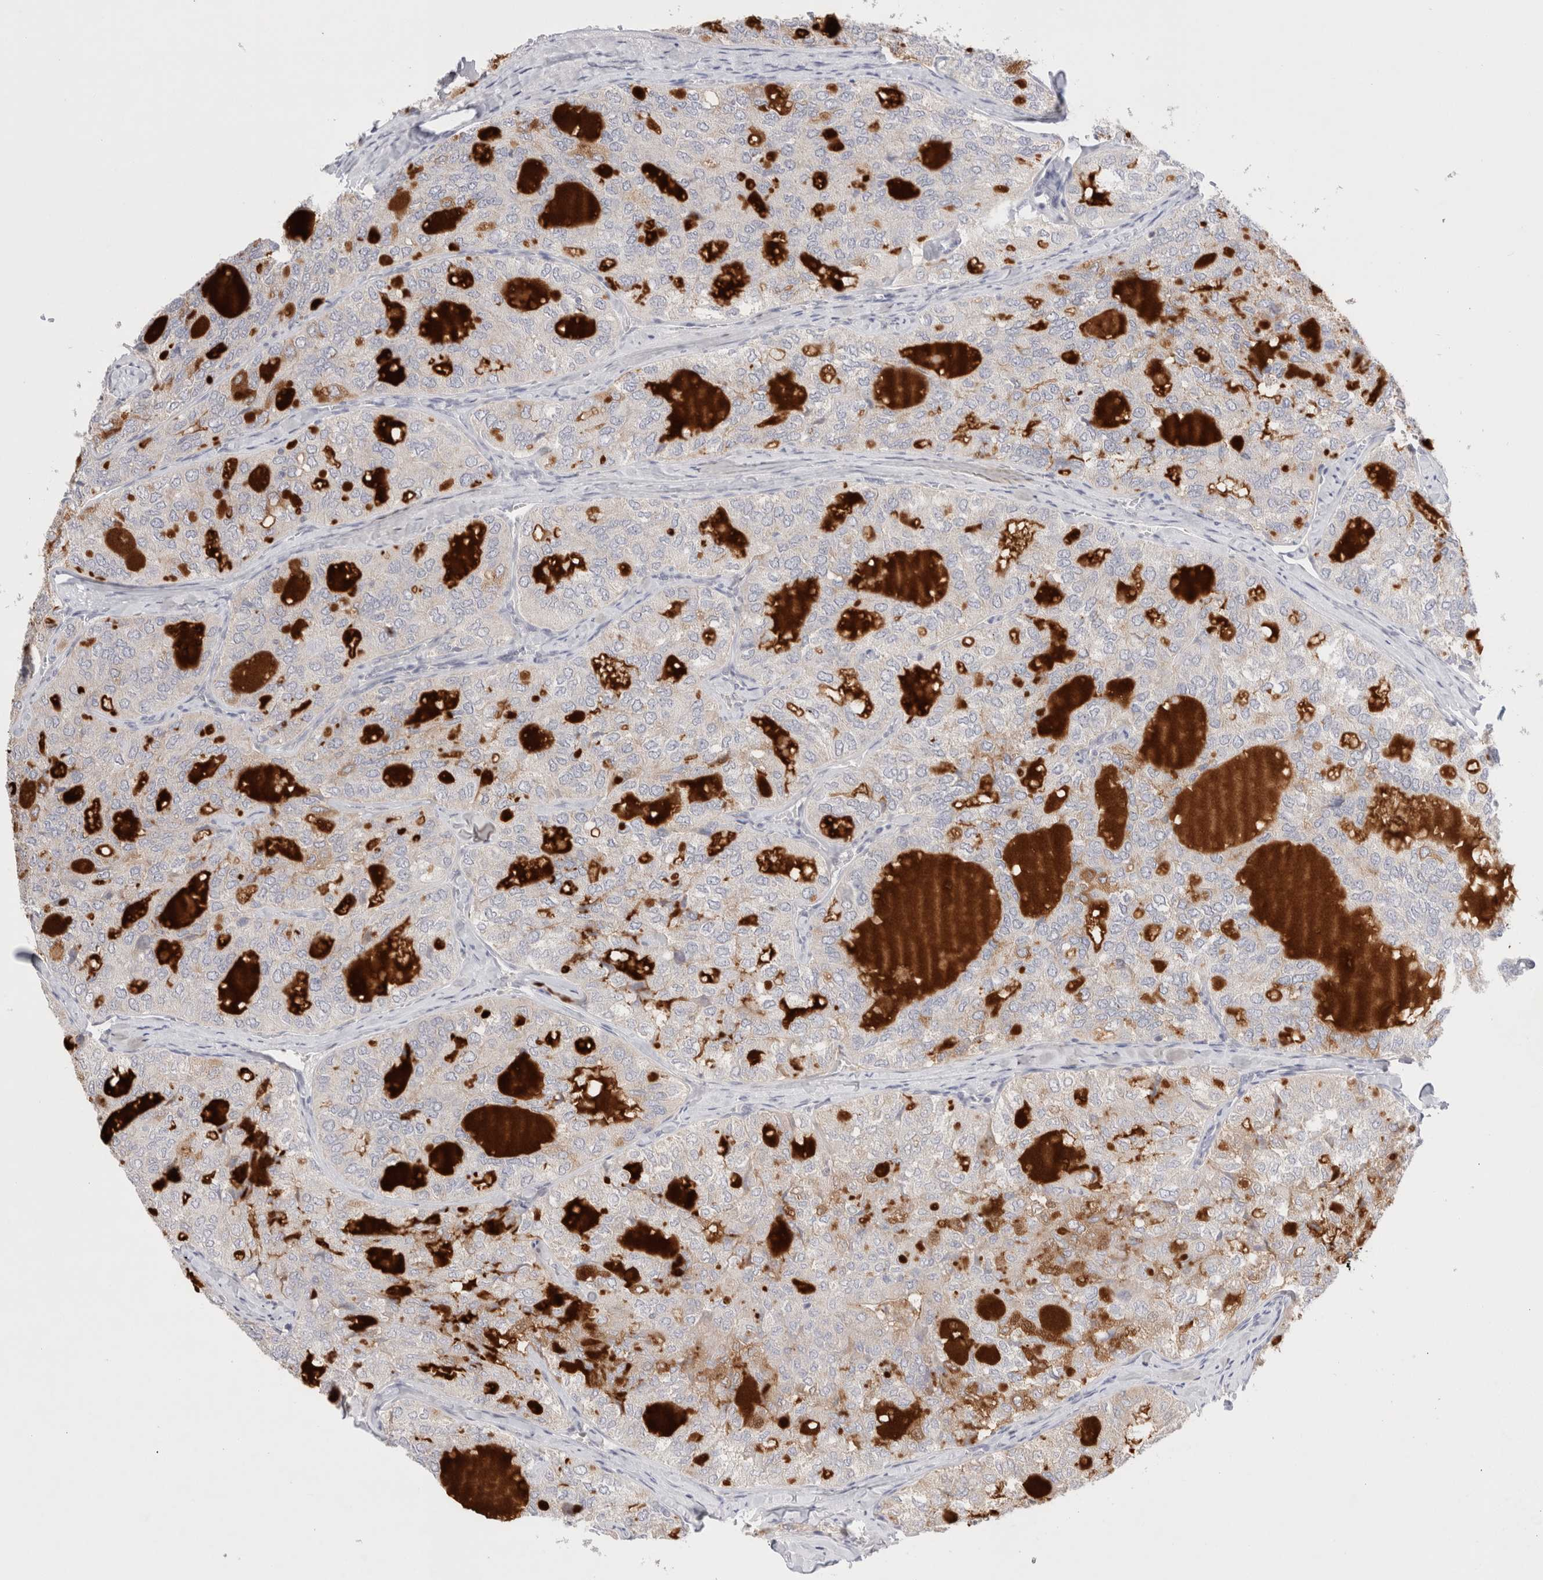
{"staining": {"intensity": "moderate", "quantity": "<25%", "location": "cytoplasmic/membranous"}, "tissue": "thyroid cancer", "cell_type": "Tumor cells", "image_type": "cancer", "snomed": [{"axis": "morphology", "description": "Follicular adenoma carcinoma, NOS"}, {"axis": "topography", "description": "Thyroid gland"}], "caption": "Human thyroid cancer stained with a protein marker exhibits moderate staining in tumor cells.", "gene": "SPATA20", "patient": {"sex": "male", "age": 75}}